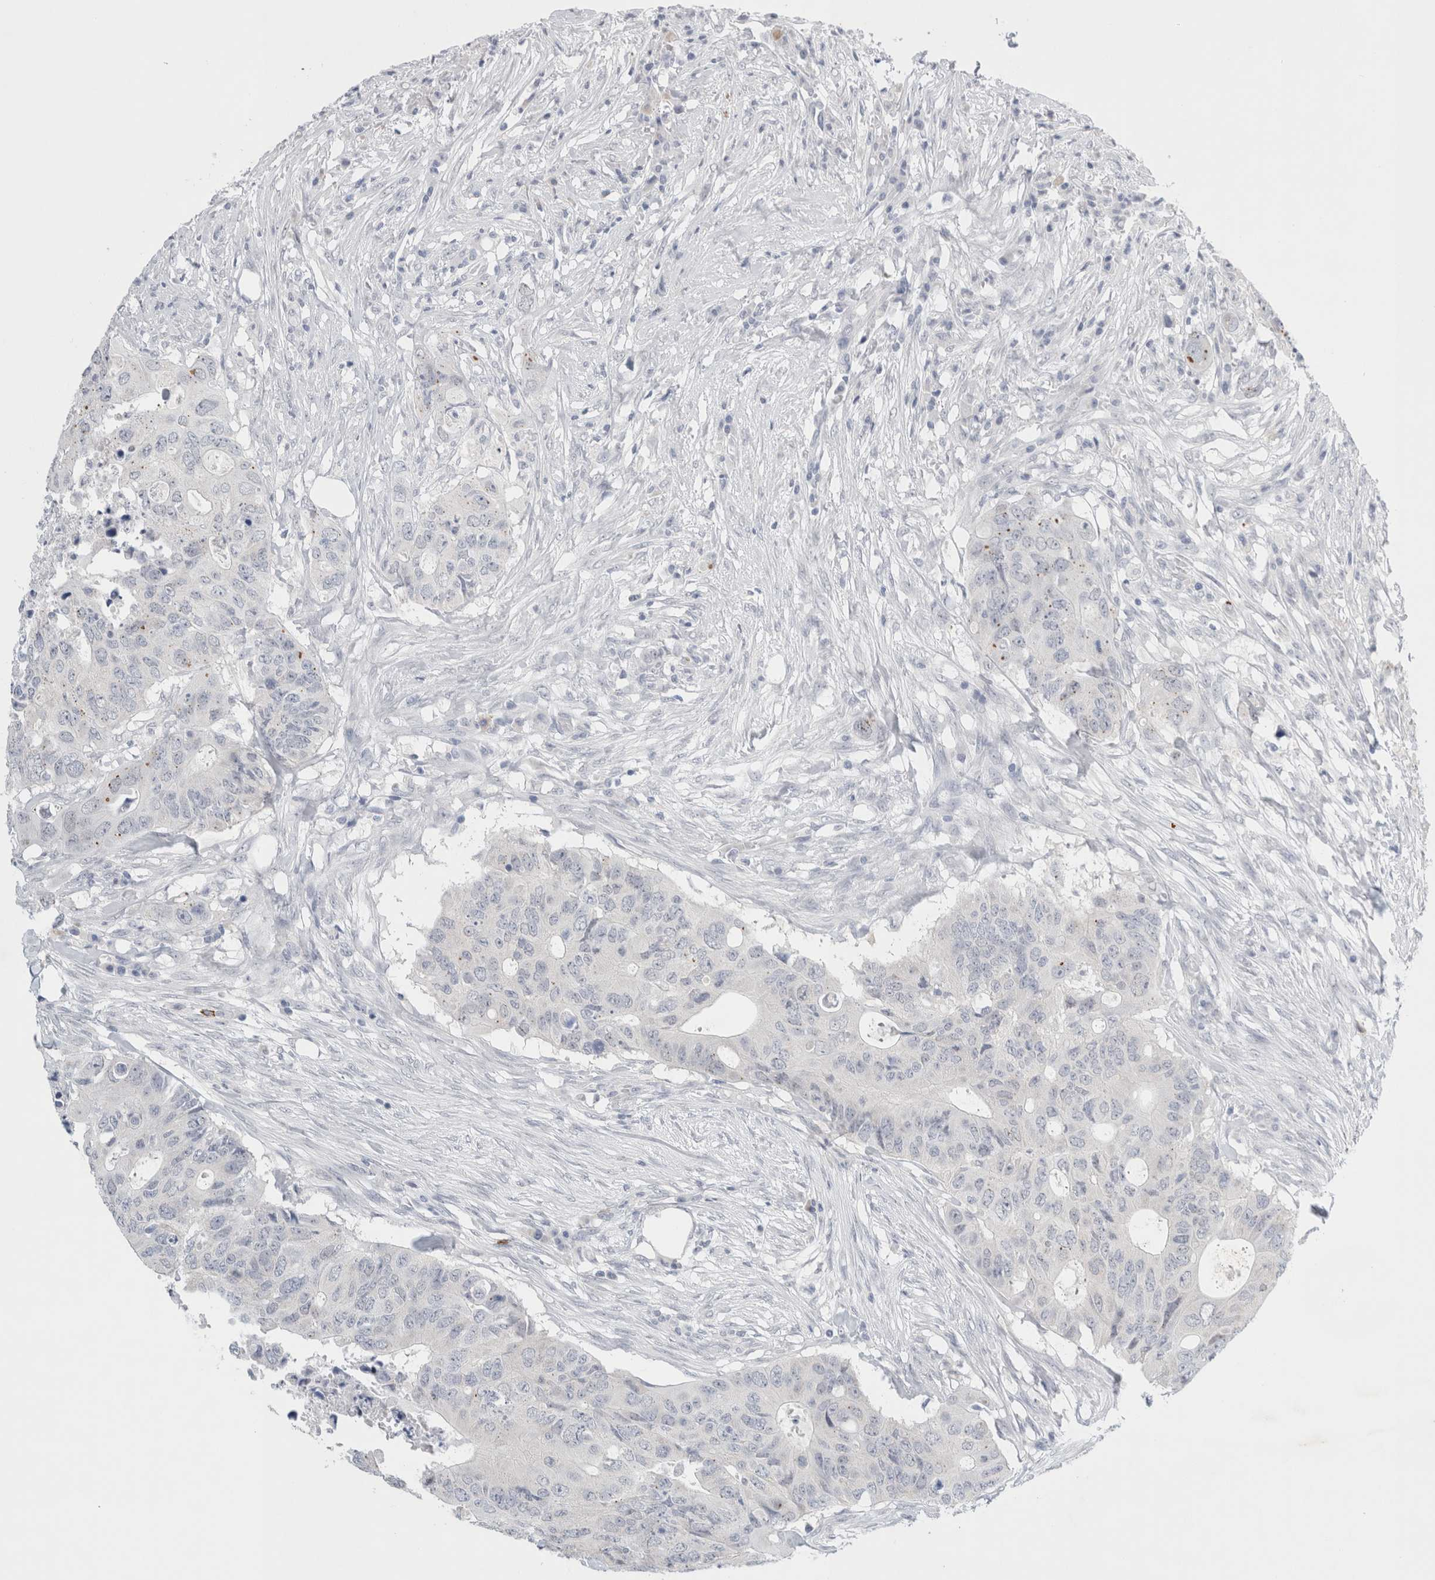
{"staining": {"intensity": "negative", "quantity": "none", "location": "none"}, "tissue": "colorectal cancer", "cell_type": "Tumor cells", "image_type": "cancer", "snomed": [{"axis": "morphology", "description": "Adenocarcinoma, NOS"}, {"axis": "topography", "description": "Colon"}], "caption": "Colorectal adenocarcinoma was stained to show a protein in brown. There is no significant expression in tumor cells. Nuclei are stained in blue.", "gene": "SLC22A12", "patient": {"sex": "male", "age": 71}}